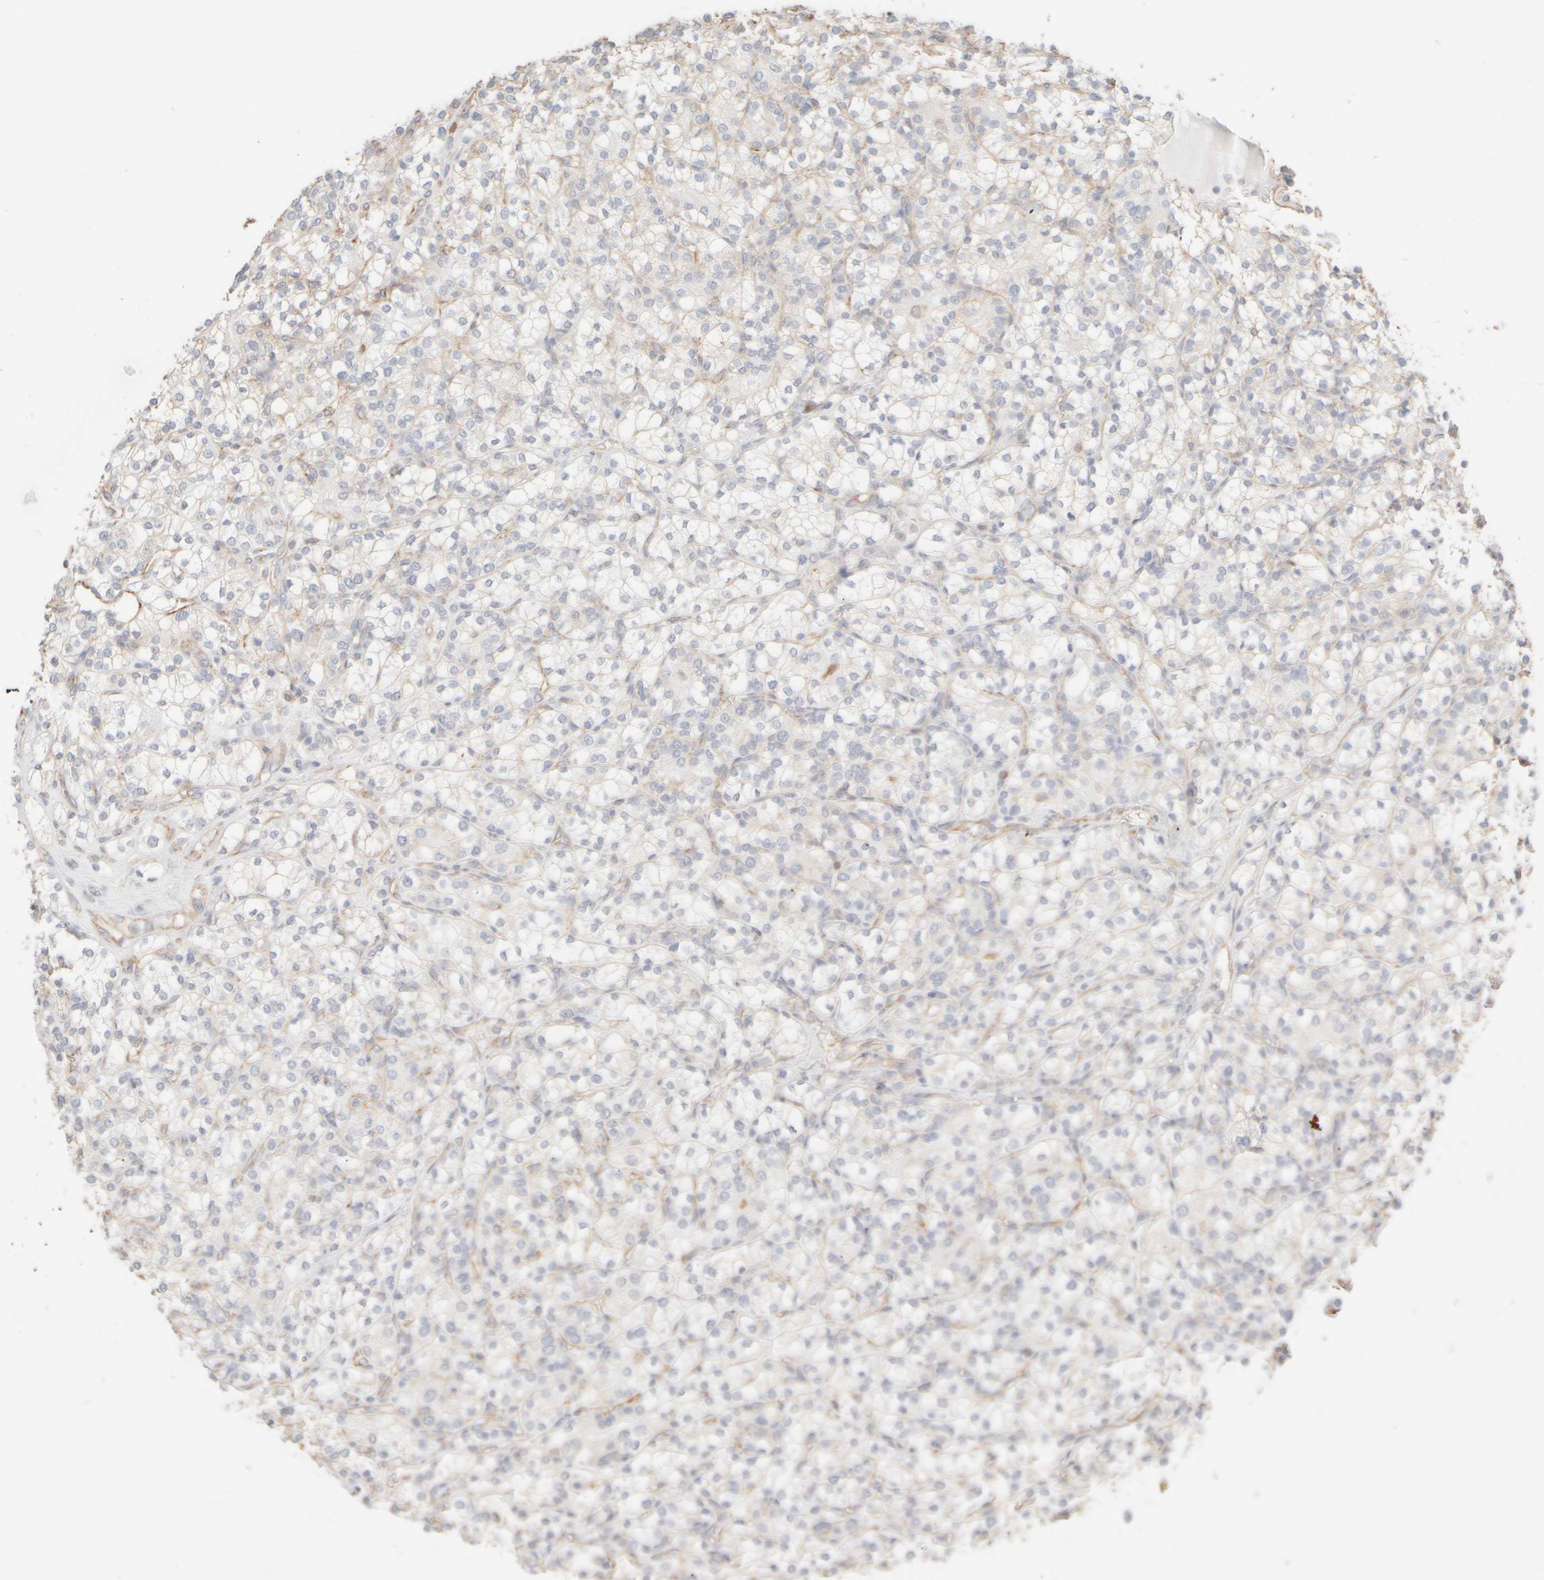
{"staining": {"intensity": "negative", "quantity": "none", "location": "none"}, "tissue": "renal cancer", "cell_type": "Tumor cells", "image_type": "cancer", "snomed": [{"axis": "morphology", "description": "Adenocarcinoma, NOS"}, {"axis": "topography", "description": "Kidney"}], "caption": "There is no significant staining in tumor cells of renal cancer (adenocarcinoma).", "gene": "KRT15", "patient": {"sex": "male", "age": 77}}